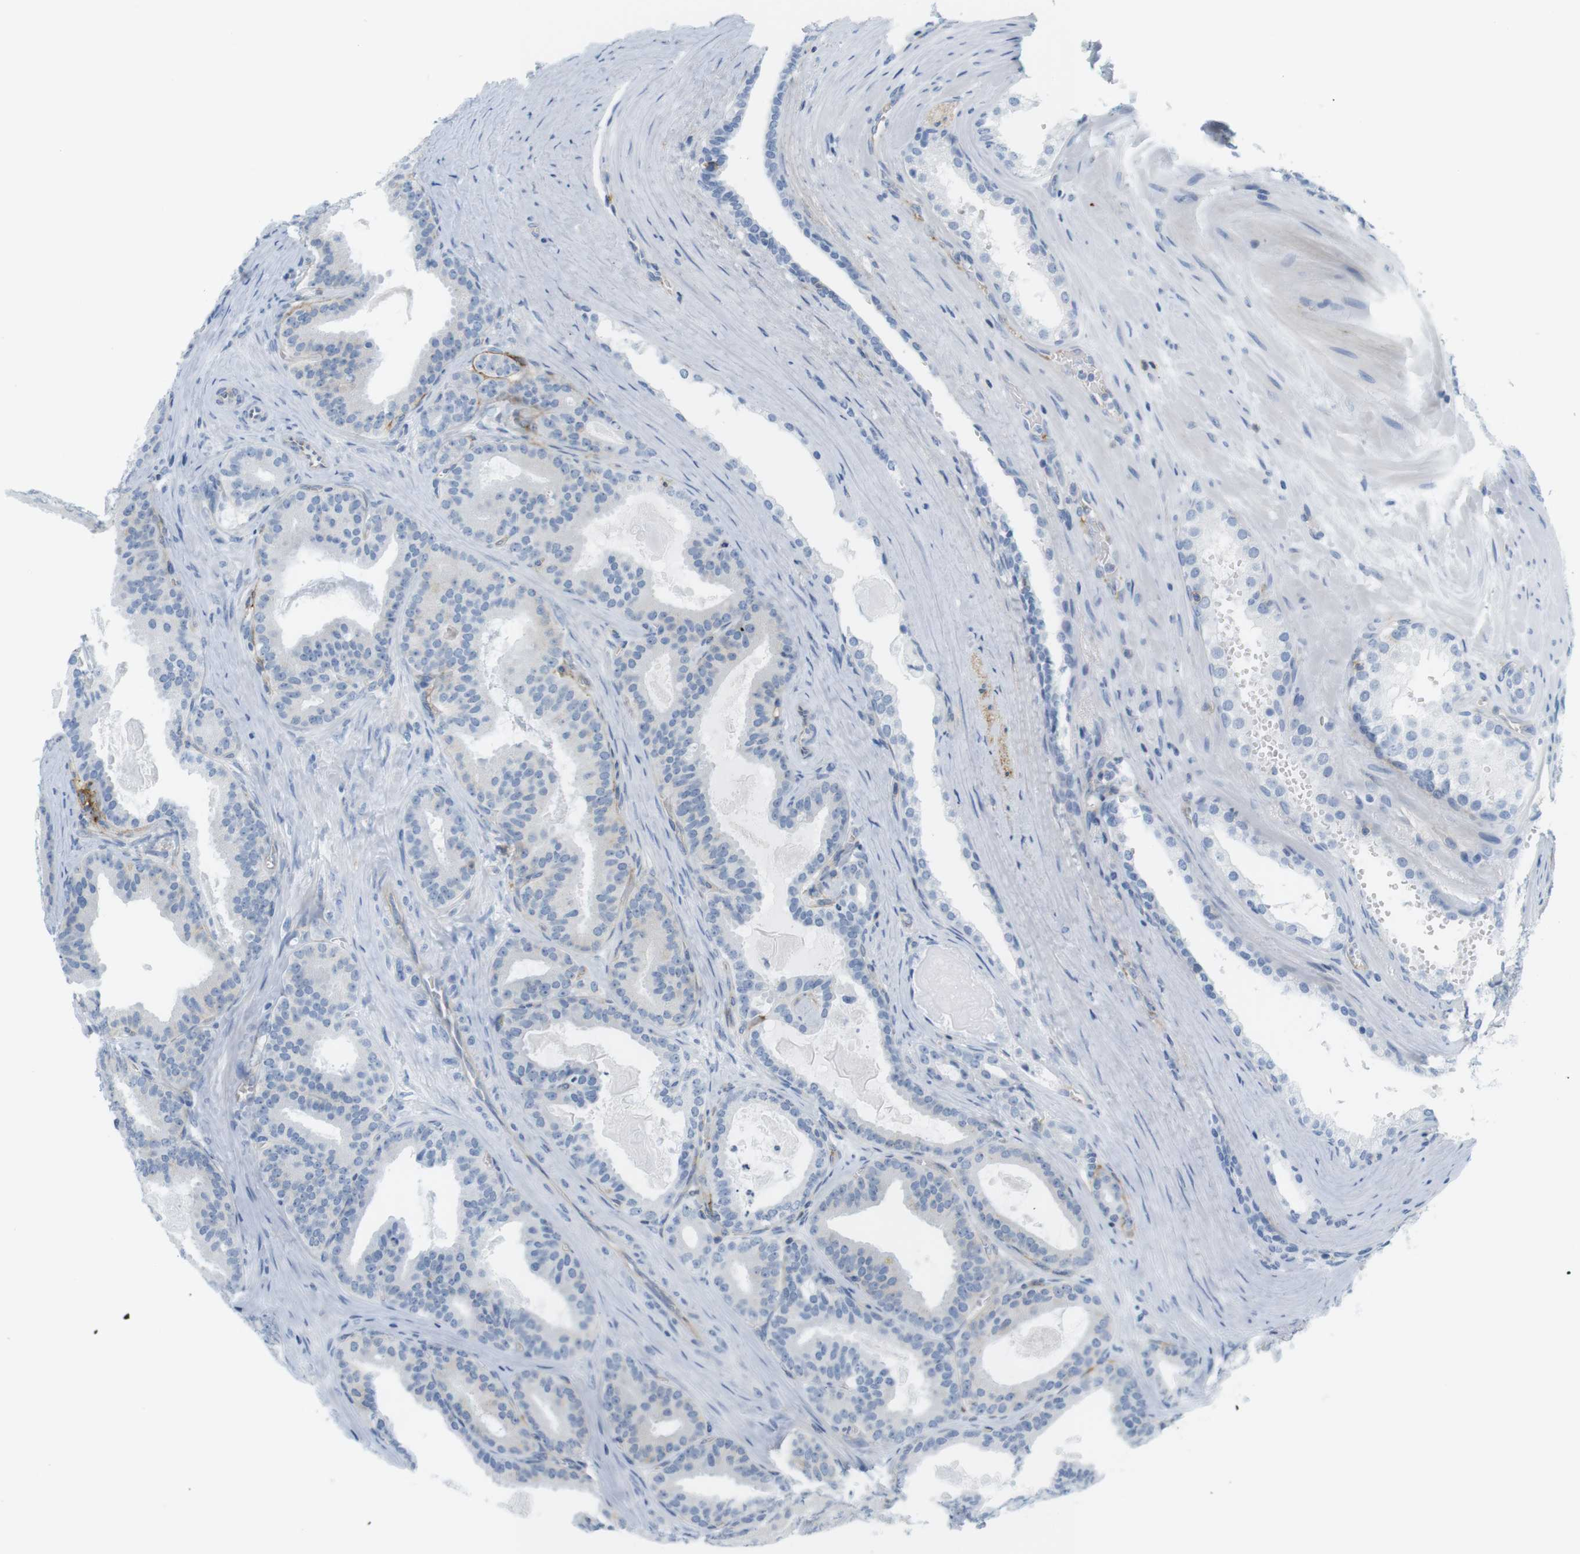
{"staining": {"intensity": "negative", "quantity": "none", "location": "none"}, "tissue": "prostate cancer", "cell_type": "Tumor cells", "image_type": "cancer", "snomed": [{"axis": "morphology", "description": "Adenocarcinoma, High grade"}, {"axis": "topography", "description": "Prostate"}], "caption": "Tumor cells show no significant protein positivity in prostate cancer.", "gene": "F2R", "patient": {"sex": "male", "age": 60}}